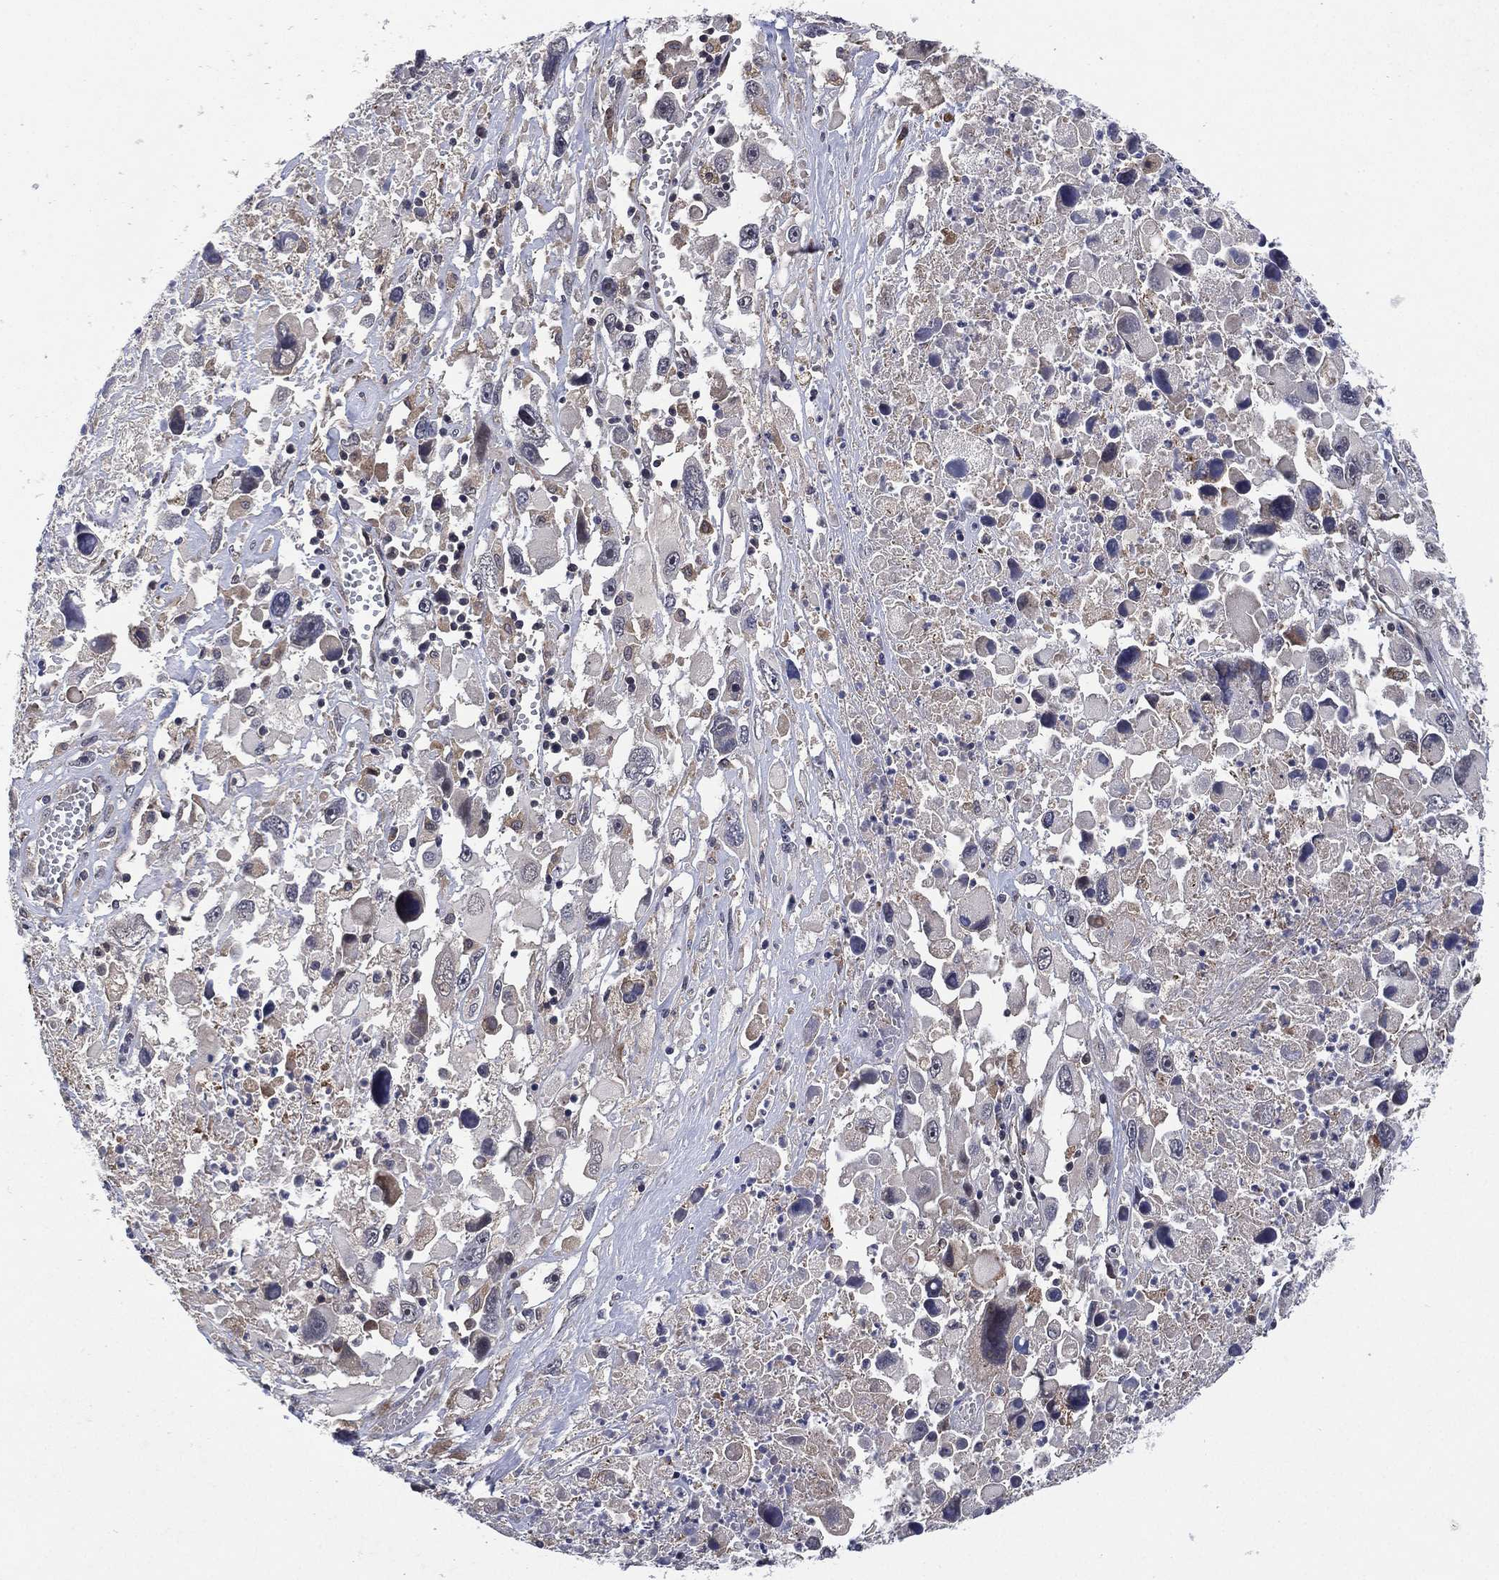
{"staining": {"intensity": "weak", "quantity": "<25%", "location": "cytoplasmic/membranous"}, "tissue": "melanoma", "cell_type": "Tumor cells", "image_type": "cancer", "snomed": [{"axis": "morphology", "description": "Malignant melanoma, Metastatic site"}, {"axis": "topography", "description": "Soft tissue"}], "caption": "This is a photomicrograph of immunohistochemistry staining of melanoma, which shows no expression in tumor cells.", "gene": "SELENOO", "patient": {"sex": "male", "age": 50}}